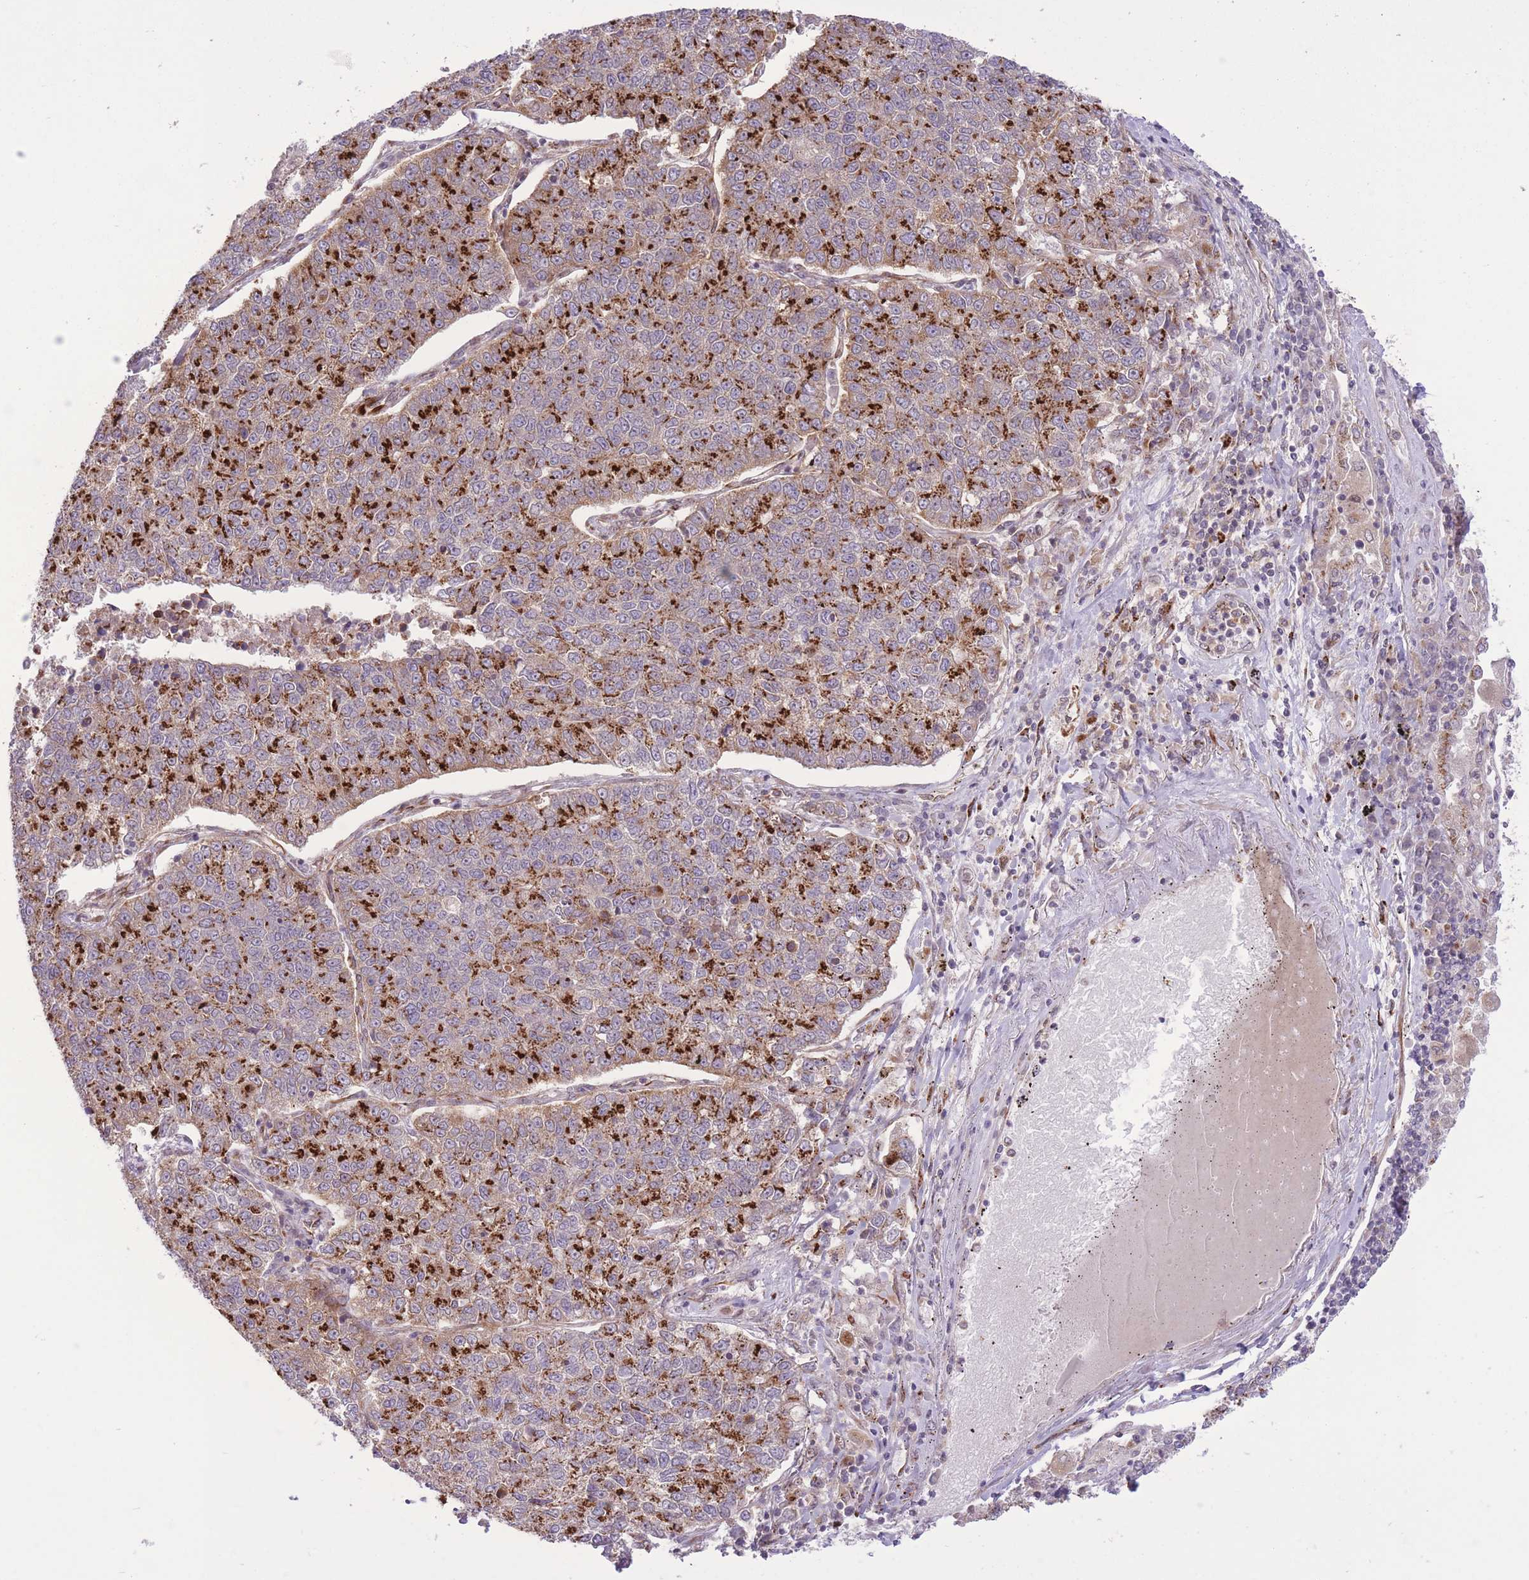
{"staining": {"intensity": "strong", "quantity": ">75%", "location": "cytoplasmic/membranous"}, "tissue": "lung cancer", "cell_type": "Tumor cells", "image_type": "cancer", "snomed": [{"axis": "morphology", "description": "Adenocarcinoma, NOS"}, {"axis": "topography", "description": "Lung"}], "caption": "Immunohistochemical staining of adenocarcinoma (lung) displays high levels of strong cytoplasmic/membranous expression in approximately >75% of tumor cells.", "gene": "ZBED5", "patient": {"sex": "male", "age": 49}}